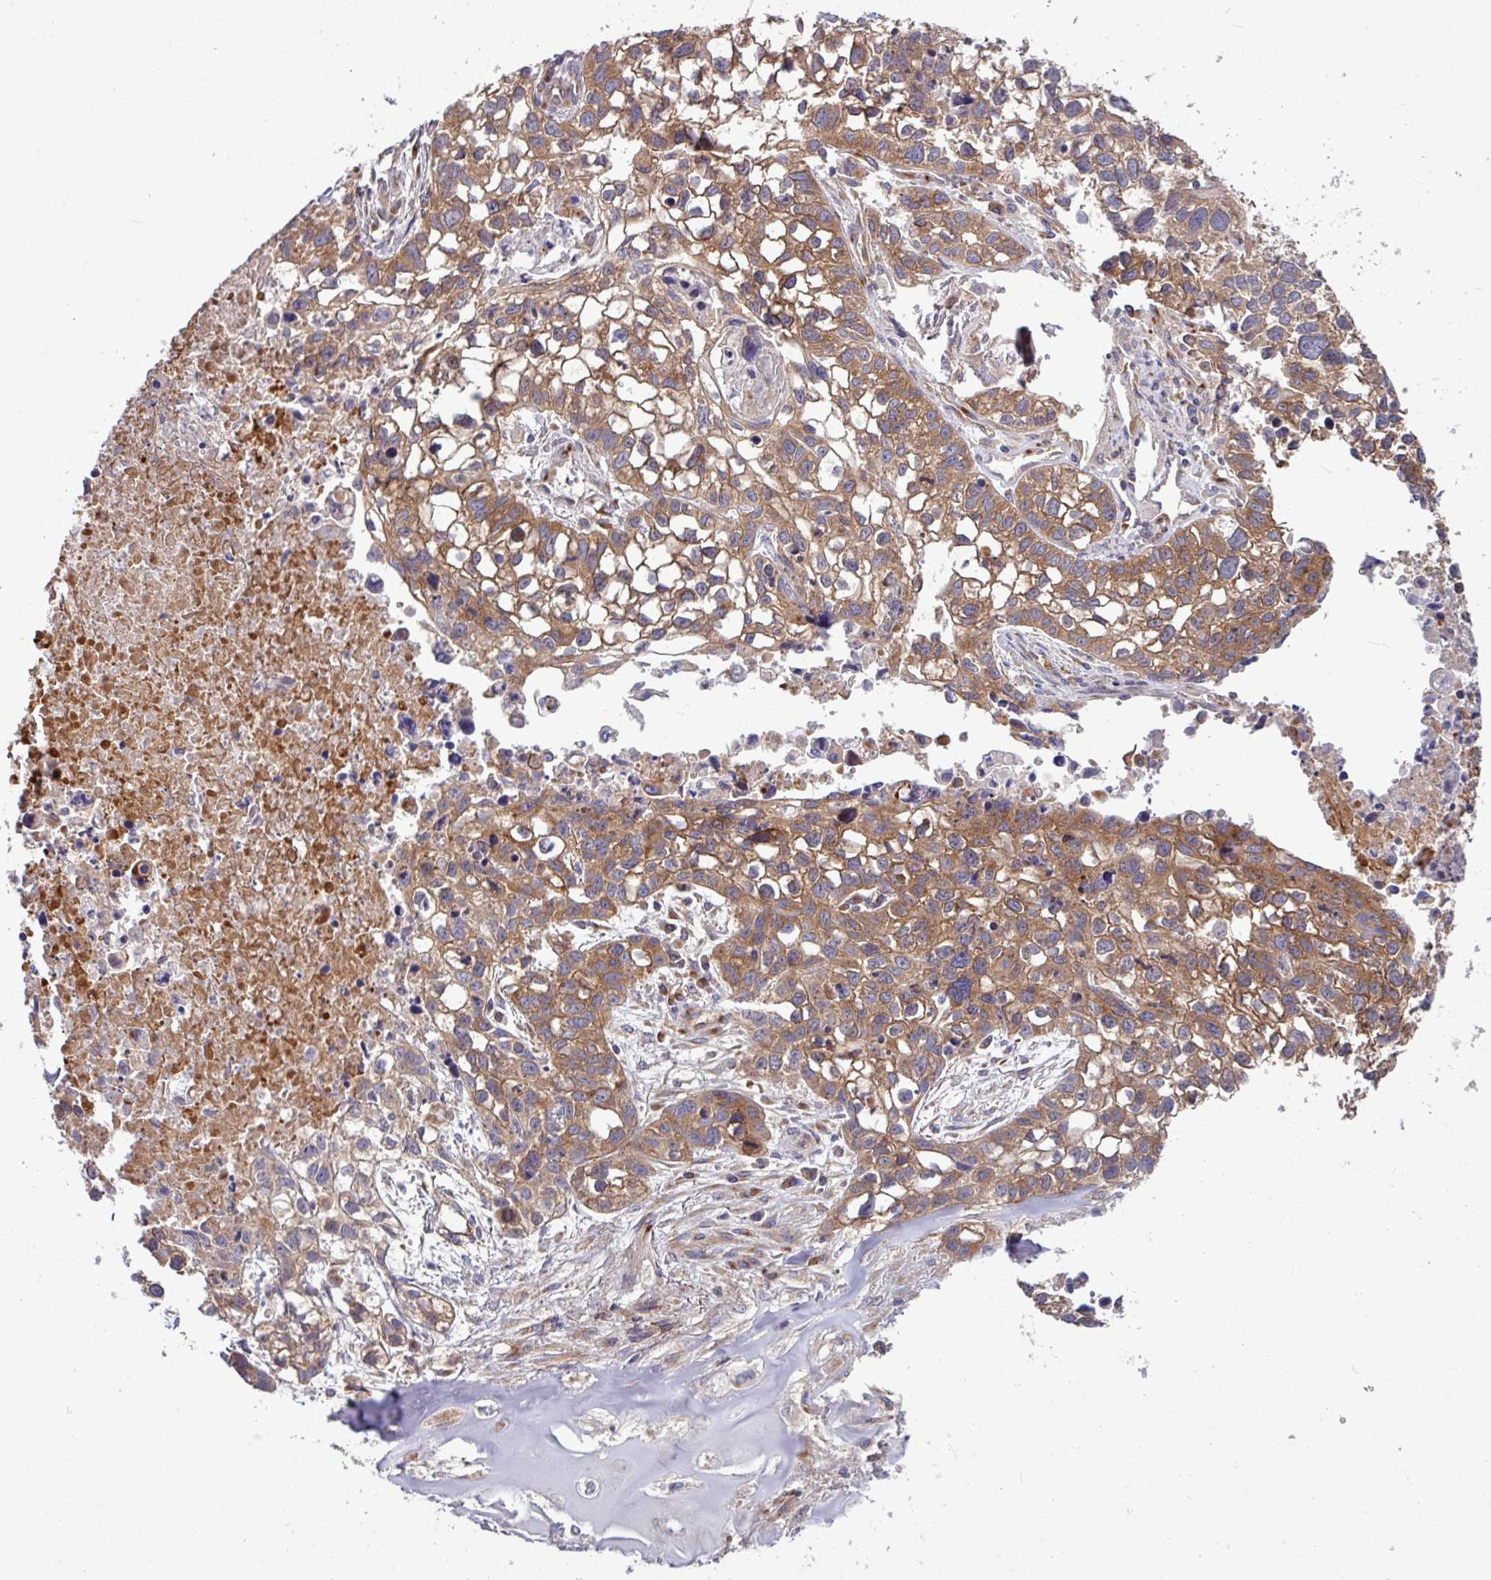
{"staining": {"intensity": "moderate", "quantity": ">75%", "location": "cytoplasmic/membranous"}, "tissue": "lung cancer", "cell_type": "Tumor cells", "image_type": "cancer", "snomed": [{"axis": "morphology", "description": "Squamous cell carcinoma, NOS"}, {"axis": "topography", "description": "Lung"}], "caption": "Moderate cytoplasmic/membranous expression for a protein is present in about >75% of tumor cells of lung cancer (squamous cell carcinoma) using immunohistochemistry (IHC).", "gene": "LSM12", "patient": {"sex": "male", "age": 74}}